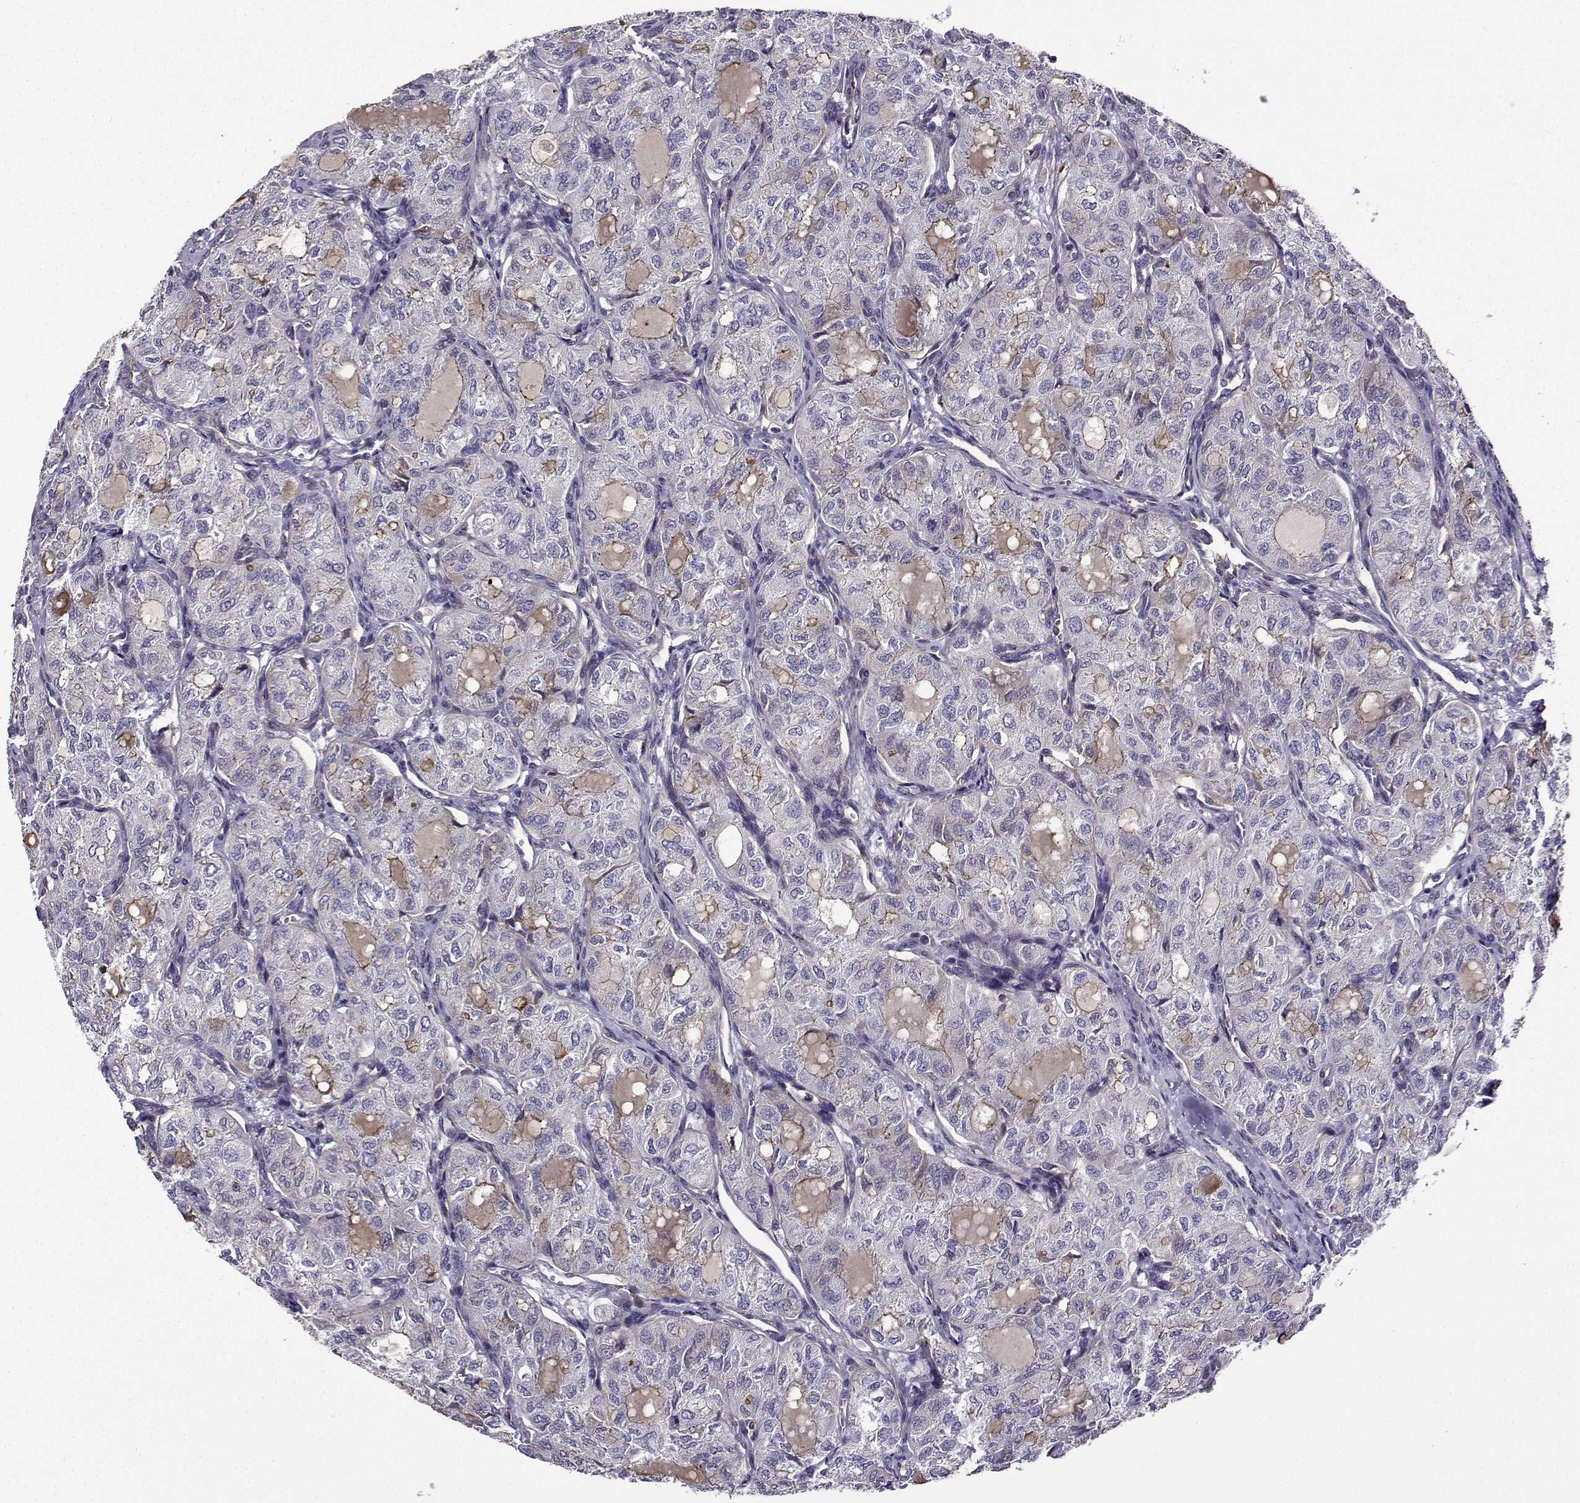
{"staining": {"intensity": "moderate", "quantity": "<25%", "location": "cytoplasmic/membranous"}, "tissue": "thyroid cancer", "cell_type": "Tumor cells", "image_type": "cancer", "snomed": [{"axis": "morphology", "description": "Follicular adenoma carcinoma, NOS"}, {"axis": "topography", "description": "Thyroid gland"}], "caption": "A brown stain labels moderate cytoplasmic/membranous positivity of a protein in follicular adenoma carcinoma (thyroid) tumor cells.", "gene": "ITGB8", "patient": {"sex": "male", "age": 75}}